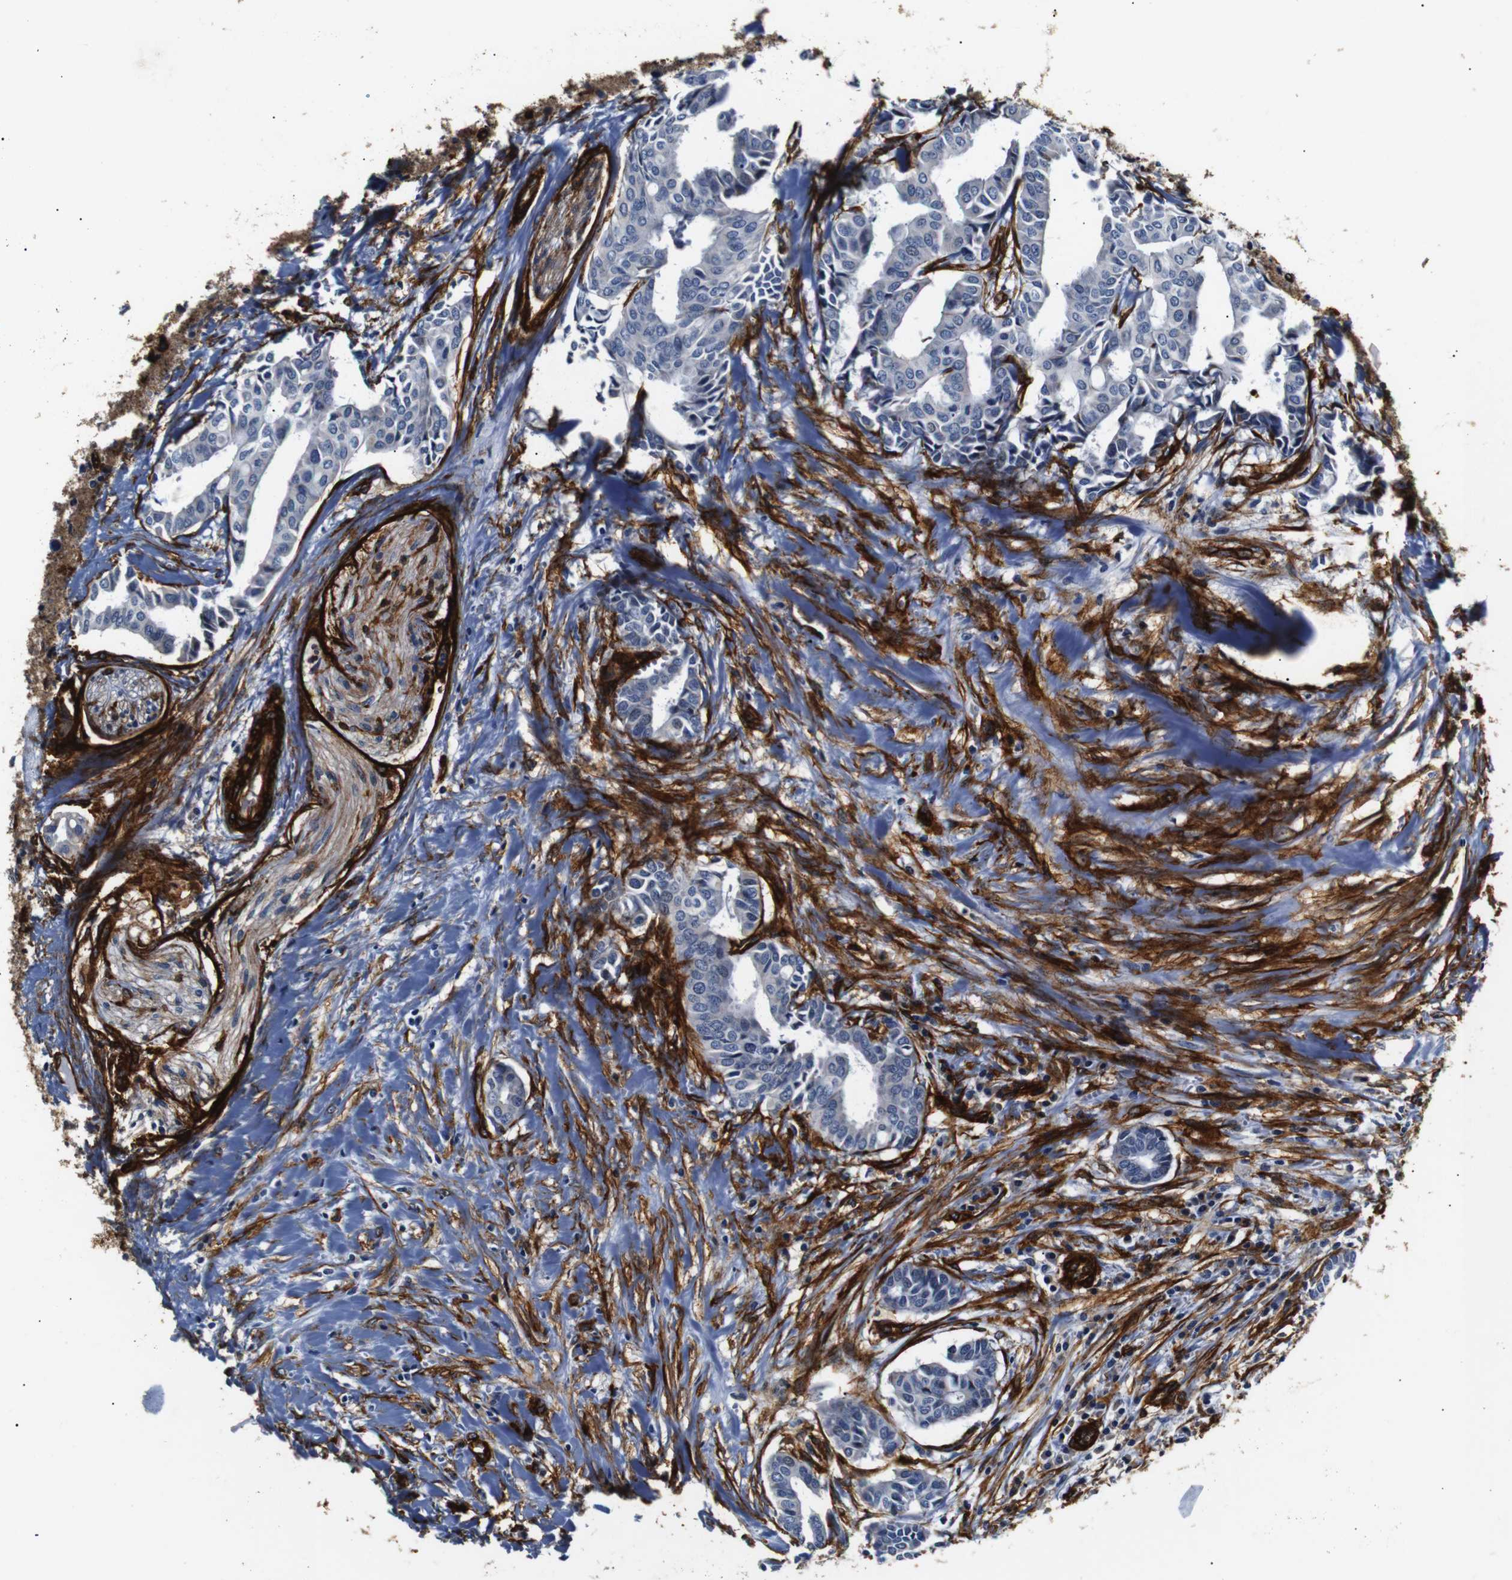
{"staining": {"intensity": "negative", "quantity": "none", "location": "none"}, "tissue": "head and neck cancer", "cell_type": "Tumor cells", "image_type": "cancer", "snomed": [{"axis": "morphology", "description": "Adenocarcinoma, NOS"}, {"axis": "topography", "description": "Salivary gland"}, {"axis": "topography", "description": "Head-Neck"}], "caption": "Immunohistochemical staining of adenocarcinoma (head and neck) exhibits no significant positivity in tumor cells.", "gene": "CAV2", "patient": {"sex": "female", "age": 59}}